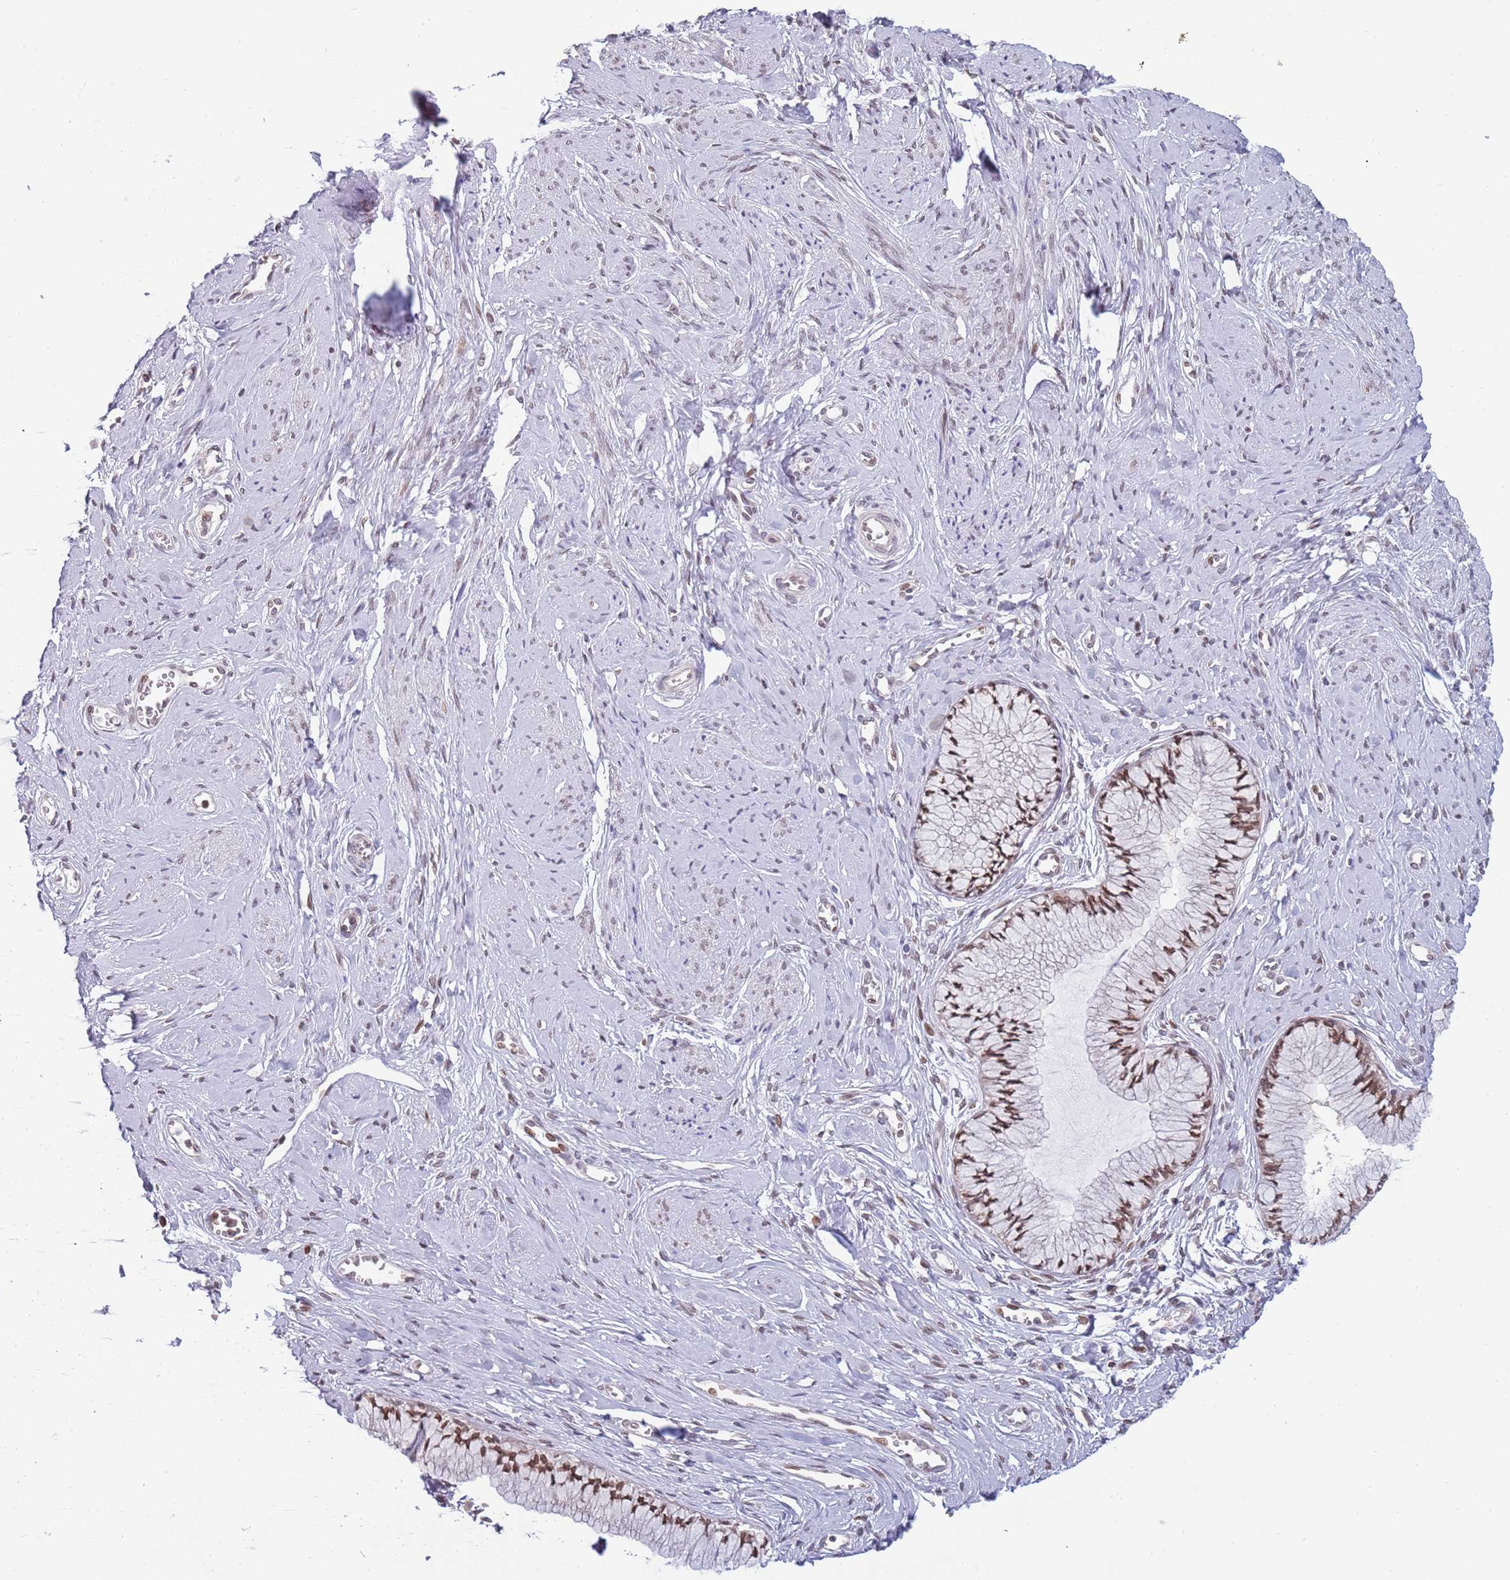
{"staining": {"intensity": "moderate", "quantity": ">75%", "location": "cytoplasmic/membranous,nuclear"}, "tissue": "cervix", "cell_type": "Glandular cells", "image_type": "normal", "snomed": [{"axis": "morphology", "description": "Normal tissue, NOS"}, {"axis": "topography", "description": "Cervix"}], "caption": "Cervix stained with a protein marker displays moderate staining in glandular cells.", "gene": "KLHDC2", "patient": {"sex": "female", "age": 42}}